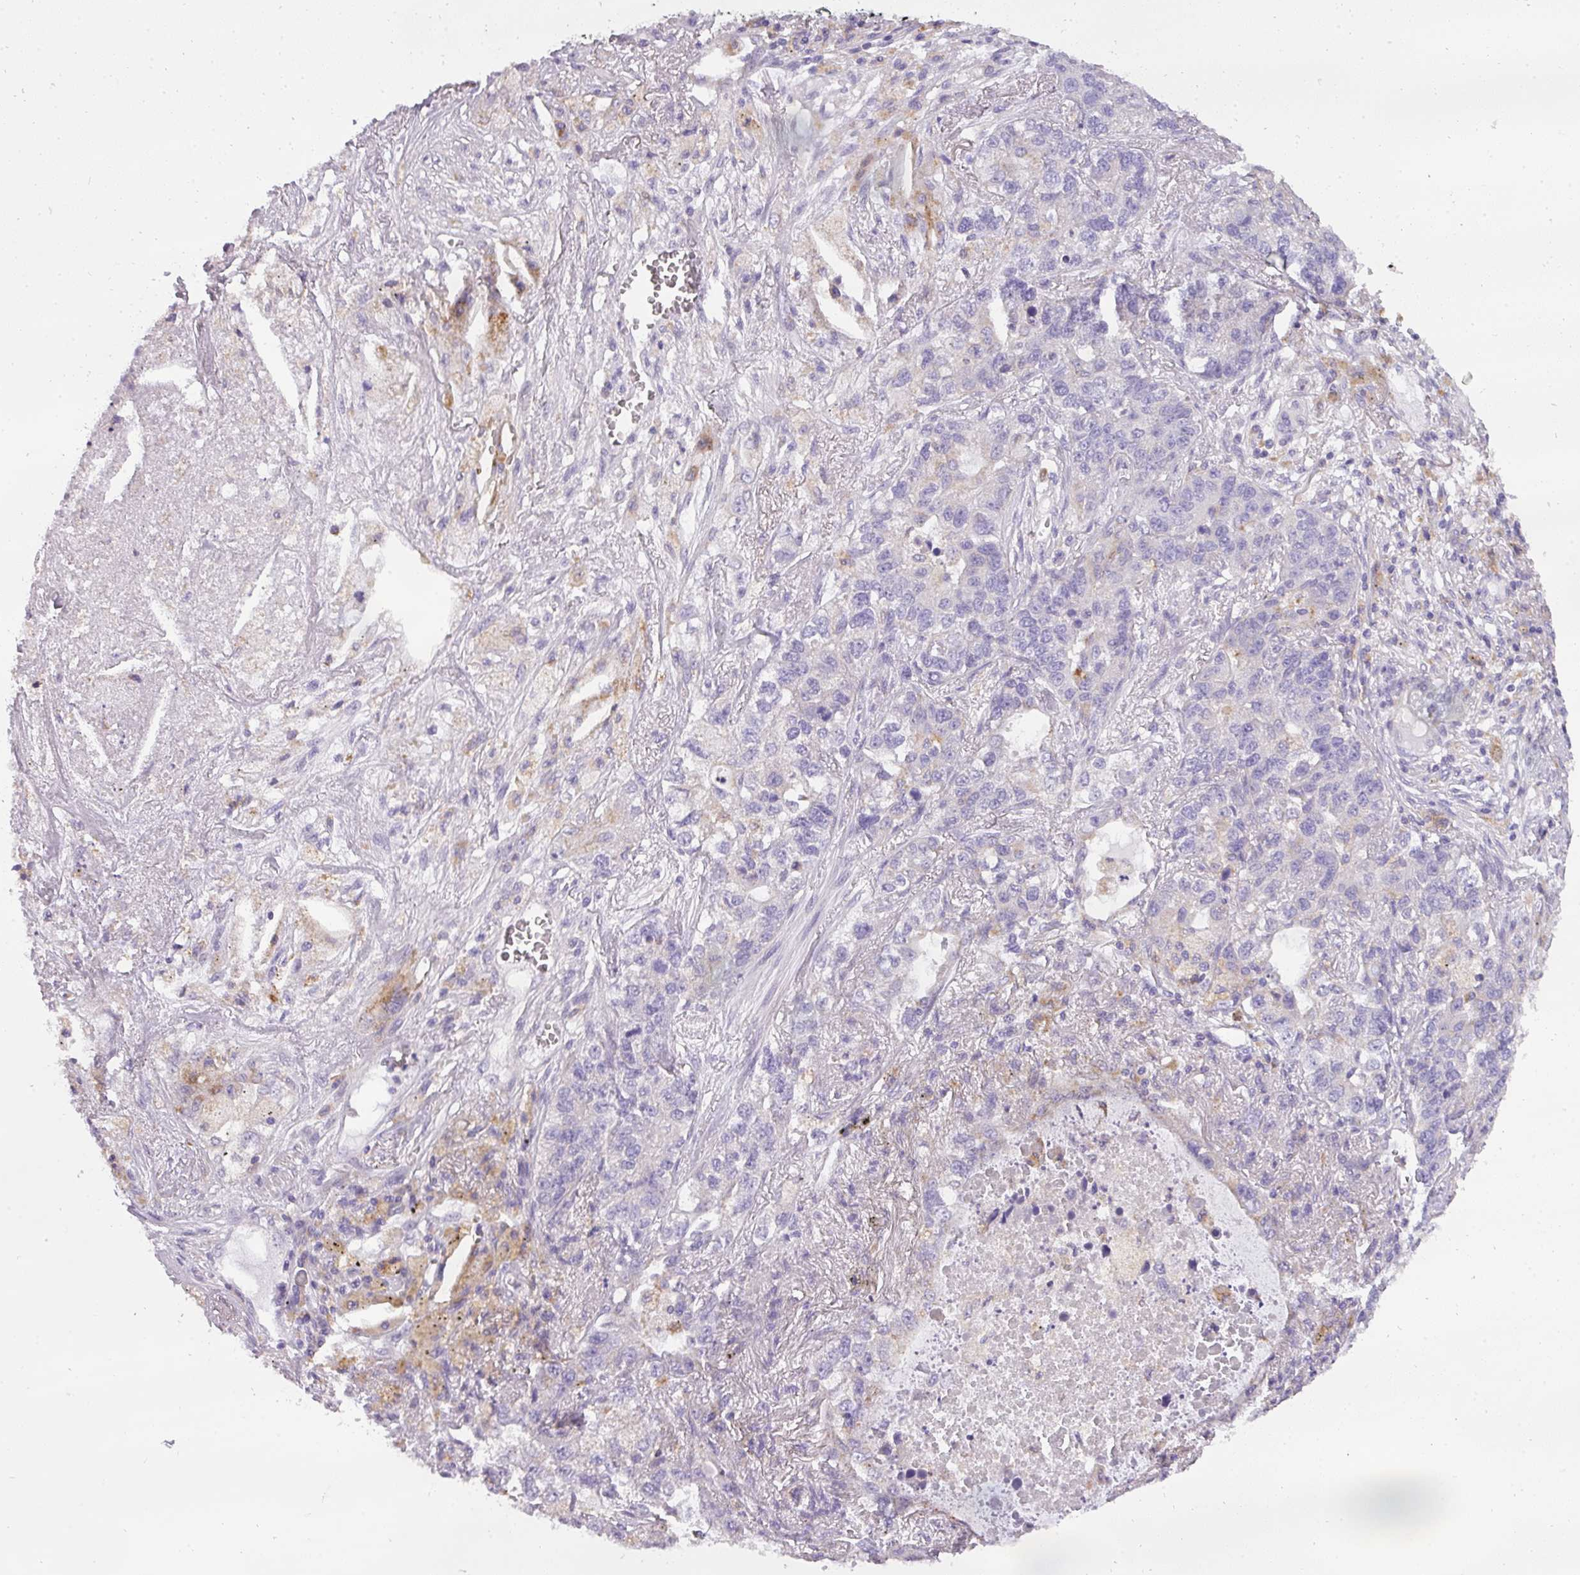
{"staining": {"intensity": "negative", "quantity": "none", "location": "none"}, "tissue": "lung cancer", "cell_type": "Tumor cells", "image_type": "cancer", "snomed": [{"axis": "morphology", "description": "Adenocarcinoma, NOS"}, {"axis": "topography", "description": "Lung"}], "caption": "DAB (3,3'-diaminobenzidine) immunohistochemical staining of human lung adenocarcinoma demonstrates no significant staining in tumor cells. (DAB immunohistochemistry (IHC) visualized using brightfield microscopy, high magnification).", "gene": "ATP6V1D", "patient": {"sex": "male", "age": 49}}